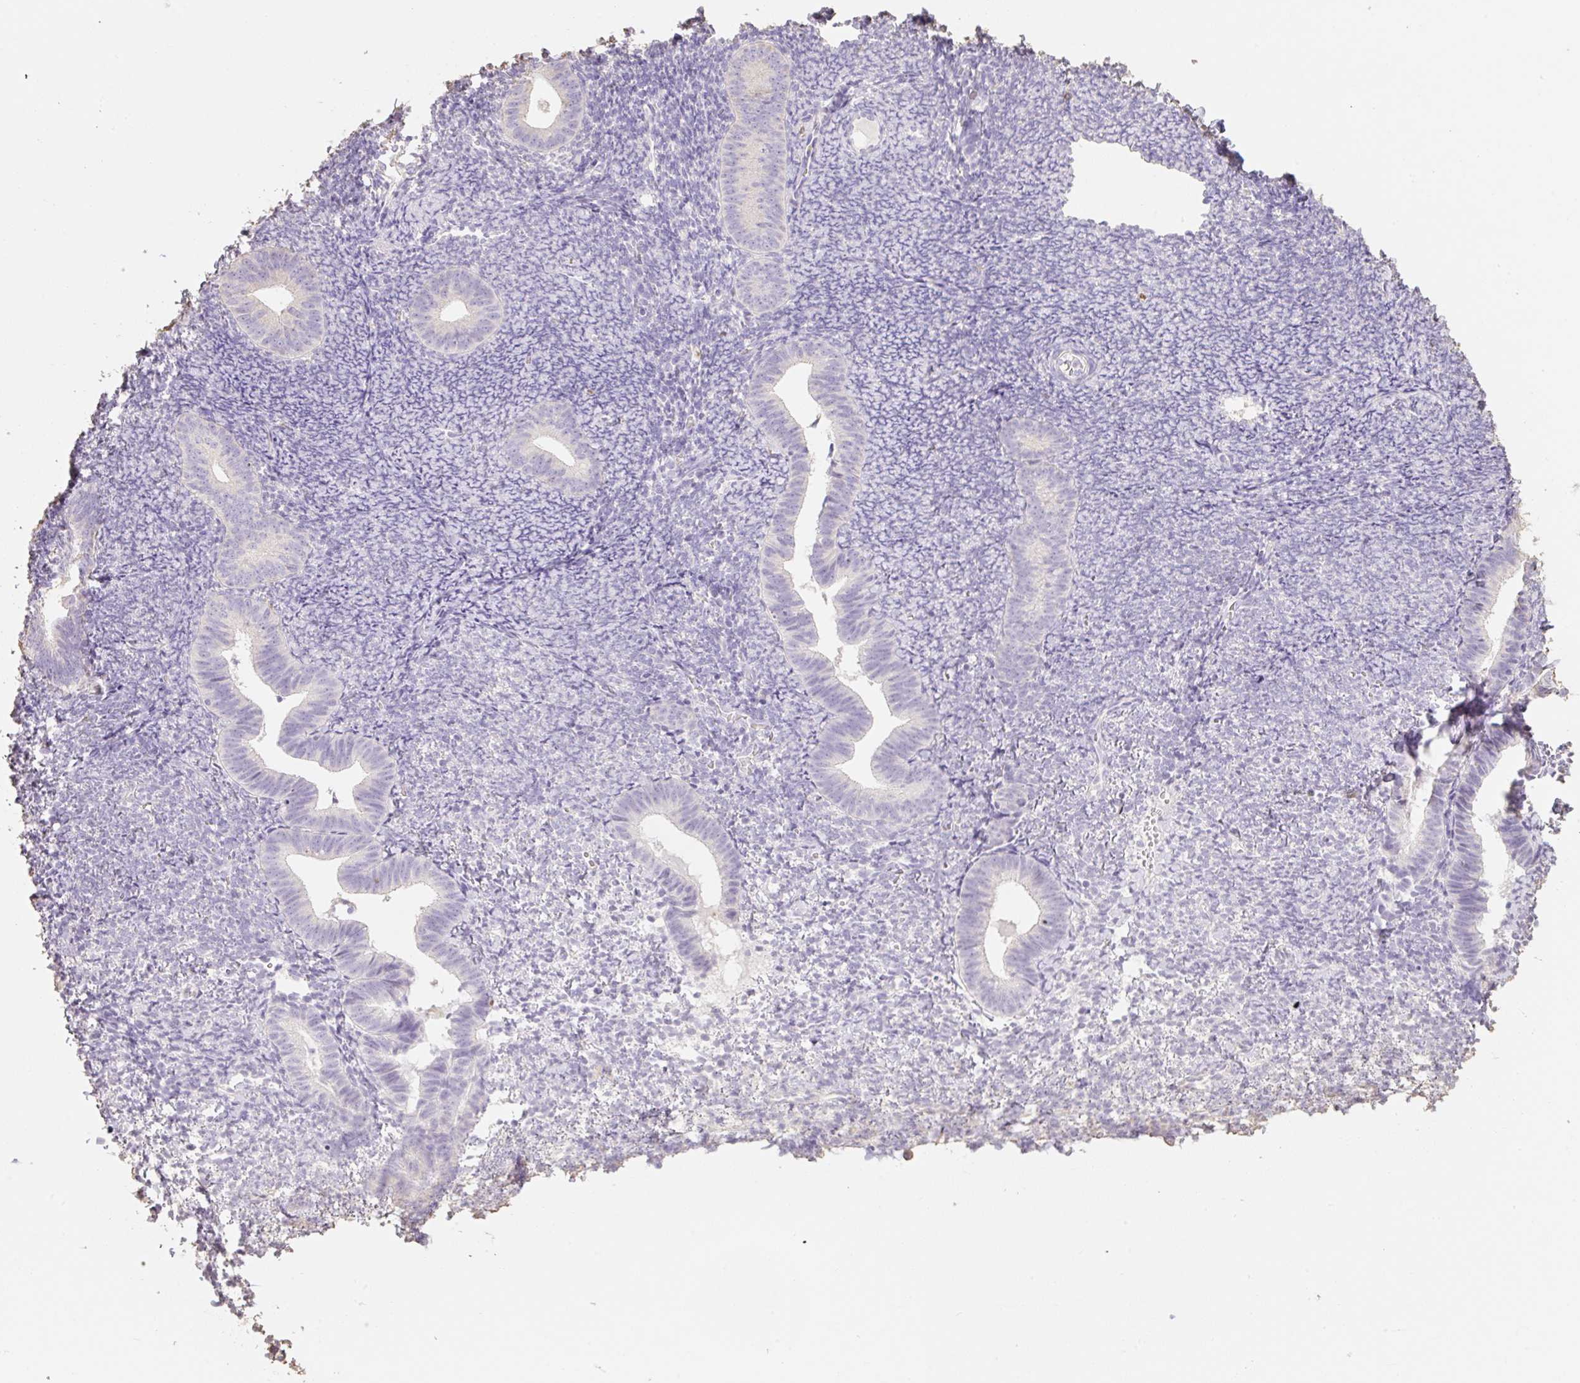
{"staining": {"intensity": "negative", "quantity": "none", "location": "none"}, "tissue": "endometrium", "cell_type": "Cells in endometrial stroma", "image_type": "normal", "snomed": [{"axis": "morphology", "description": "Normal tissue, NOS"}, {"axis": "topography", "description": "Endometrium"}], "caption": "Image shows no significant protein expression in cells in endometrial stroma of benign endometrium.", "gene": "MBOAT7", "patient": {"sex": "female", "age": 39}}